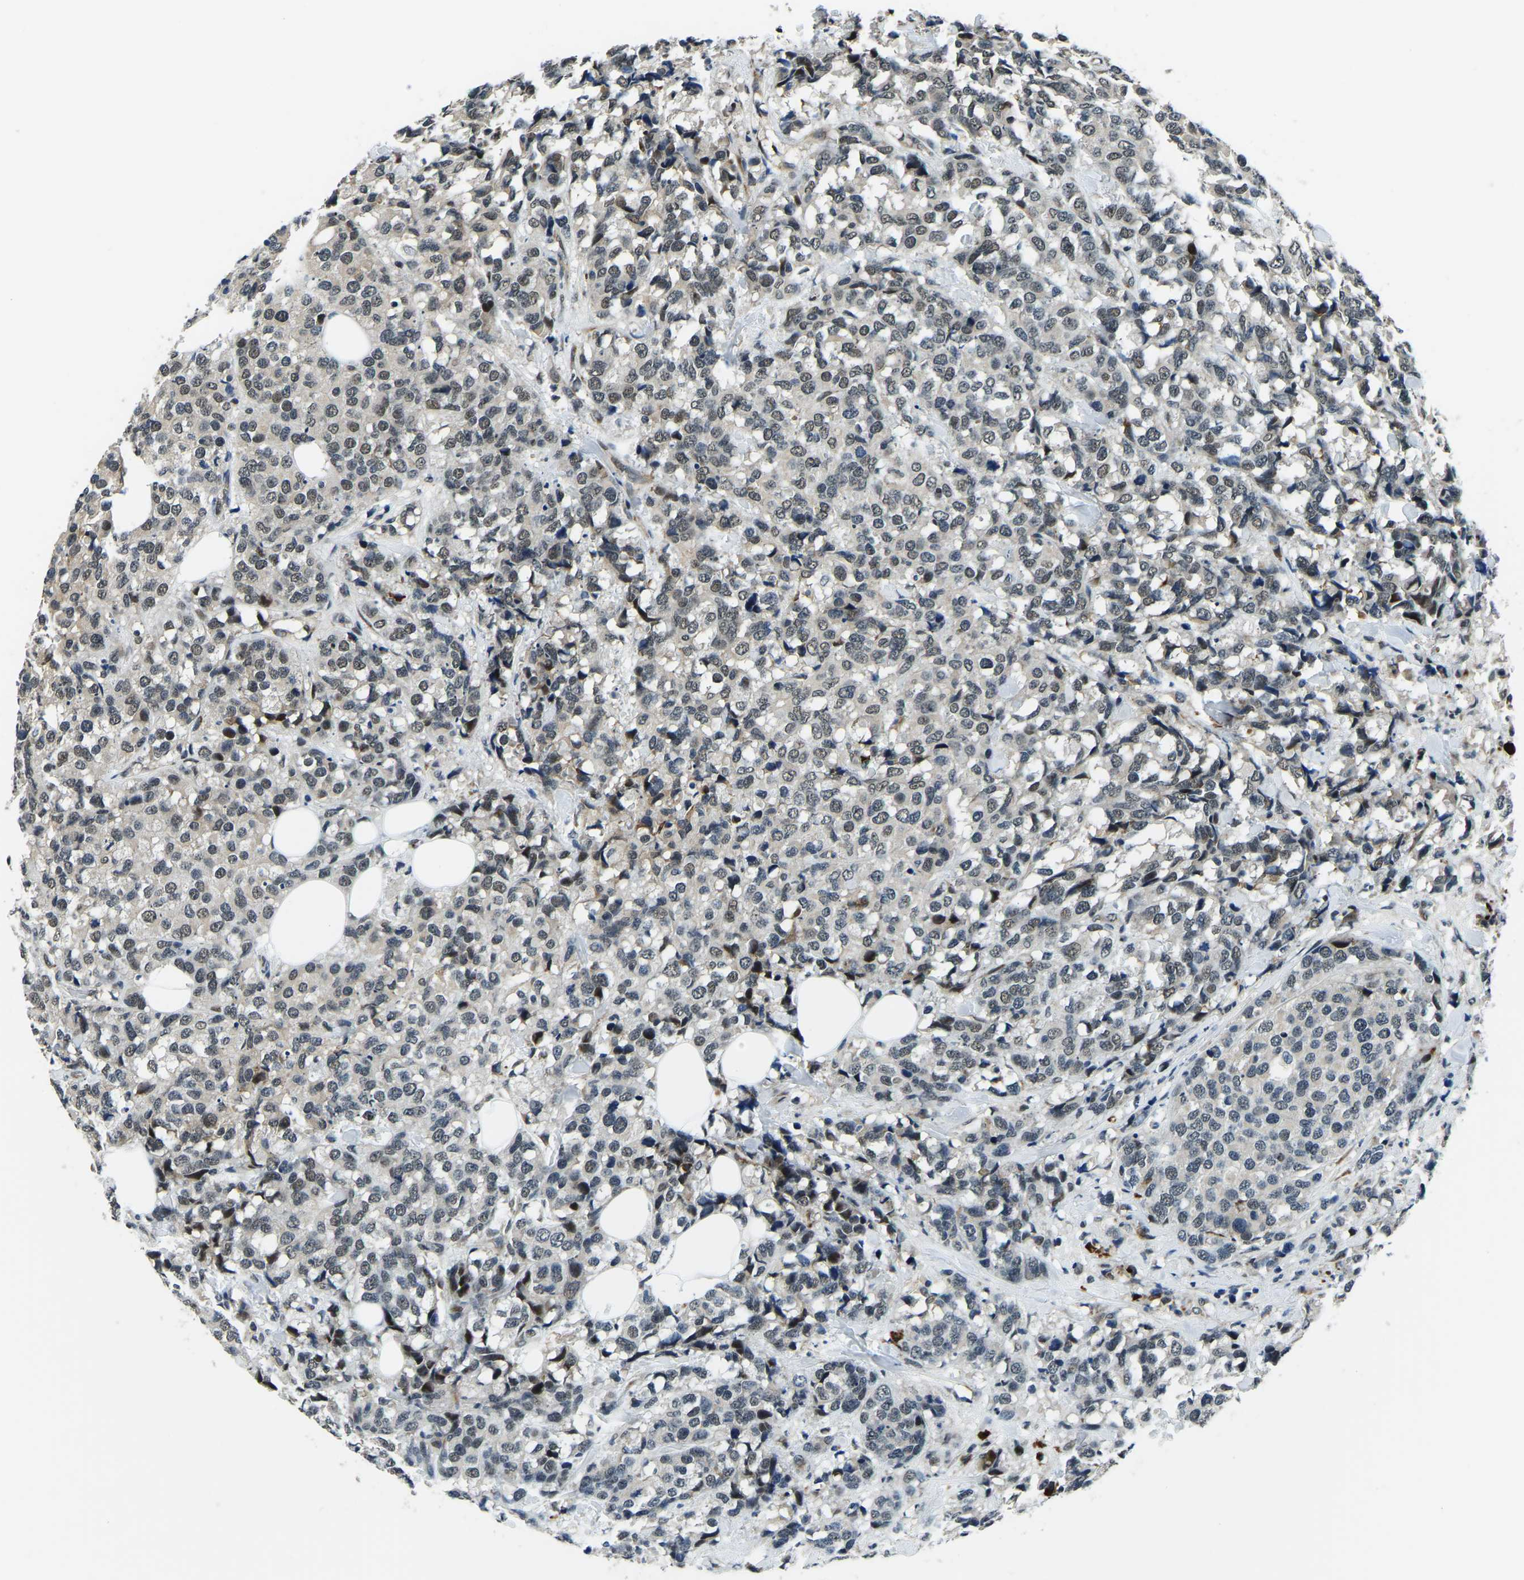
{"staining": {"intensity": "weak", "quantity": "25%-75%", "location": "nuclear"}, "tissue": "breast cancer", "cell_type": "Tumor cells", "image_type": "cancer", "snomed": [{"axis": "morphology", "description": "Lobular carcinoma"}, {"axis": "topography", "description": "Breast"}], "caption": "This photomicrograph demonstrates immunohistochemistry (IHC) staining of human lobular carcinoma (breast), with low weak nuclear positivity in about 25%-75% of tumor cells.", "gene": "ING2", "patient": {"sex": "female", "age": 59}}